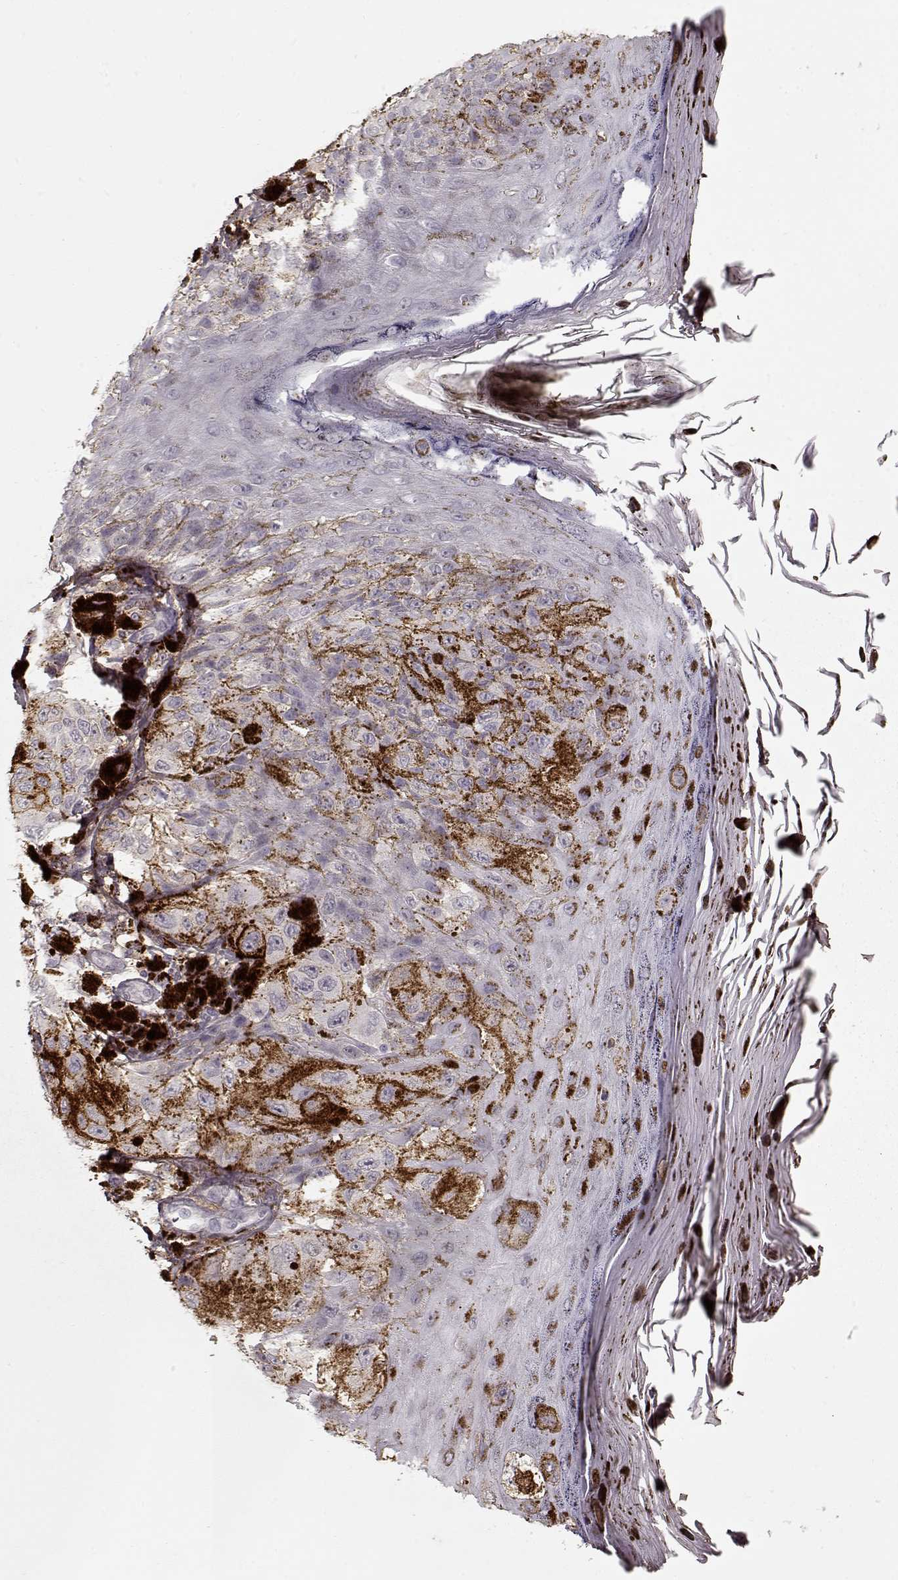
{"staining": {"intensity": "negative", "quantity": "none", "location": "none"}, "tissue": "melanoma", "cell_type": "Tumor cells", "image_type": "cancer", "snomed": [{"axis": "morphology", "description": "Malignant melanoma, NOS"}, {"axis": "topography", "description": "Skin"}], "caption": "Protein analysis of melanoma reveals no significant positivity in tumor cells.", "gene": "LUM", "patient": {"sex": "male", "age": 36}}